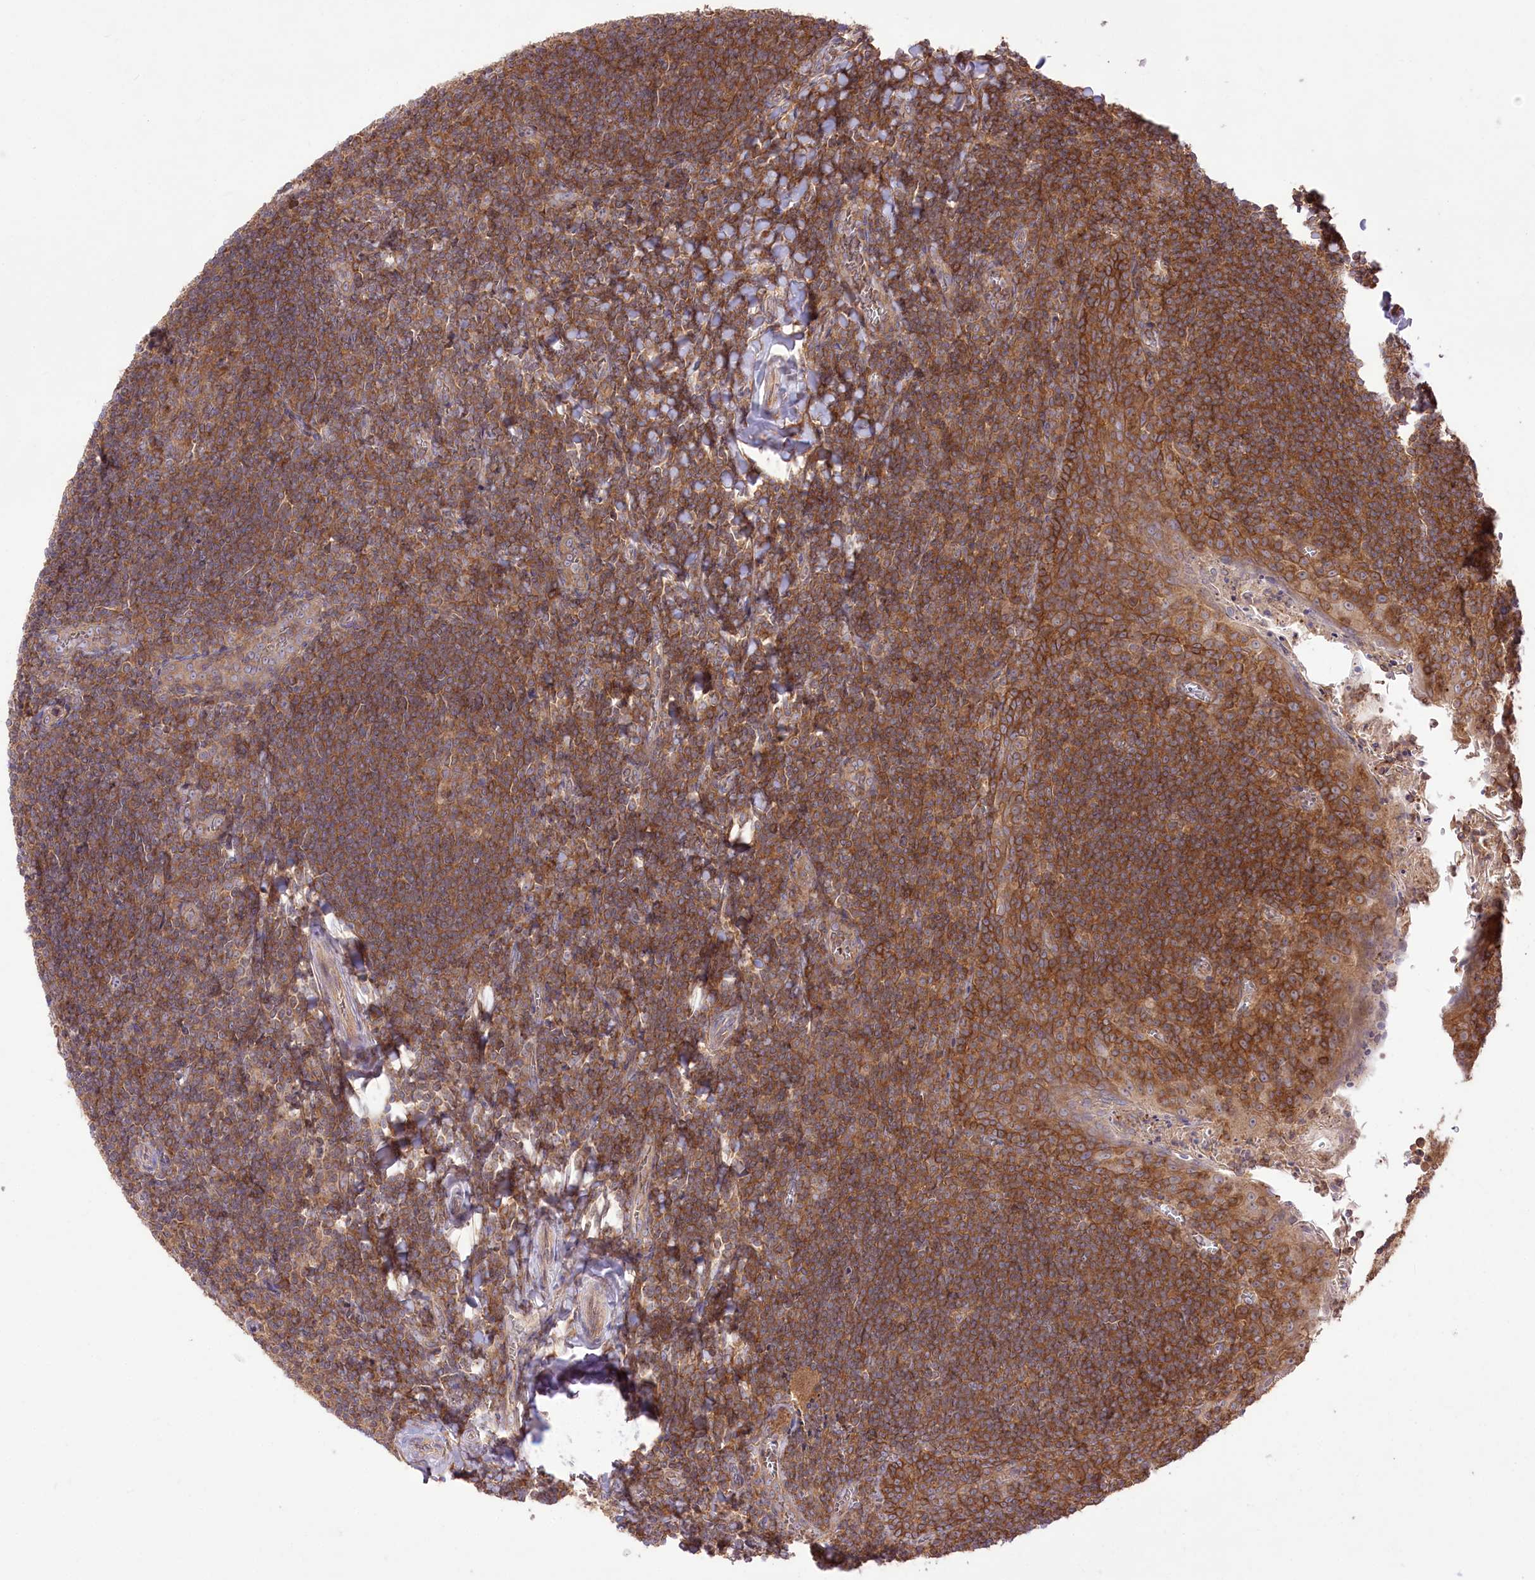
{"staining": {"intensity": "moderate", "quantity": ">75%", "location": "cytoplasmic/membranous"}, "tissue": "tonsil", "cell_type": "Germinal center cells", "image_type": "normal", "snomed": [{"axis": "morphology", "description": "Normal tissue, NOS"}, {"axis": "topography", "description": "Tonsil"}], "caption": "Immunohistochemistry (DAB) staining of normal tonsil exhibits moderate cytoplasmic/membranous protein expression in approximately >75% of germinal center cells.", "gene": "XYLB", "patient": {"sex": "male", "age": 27}}